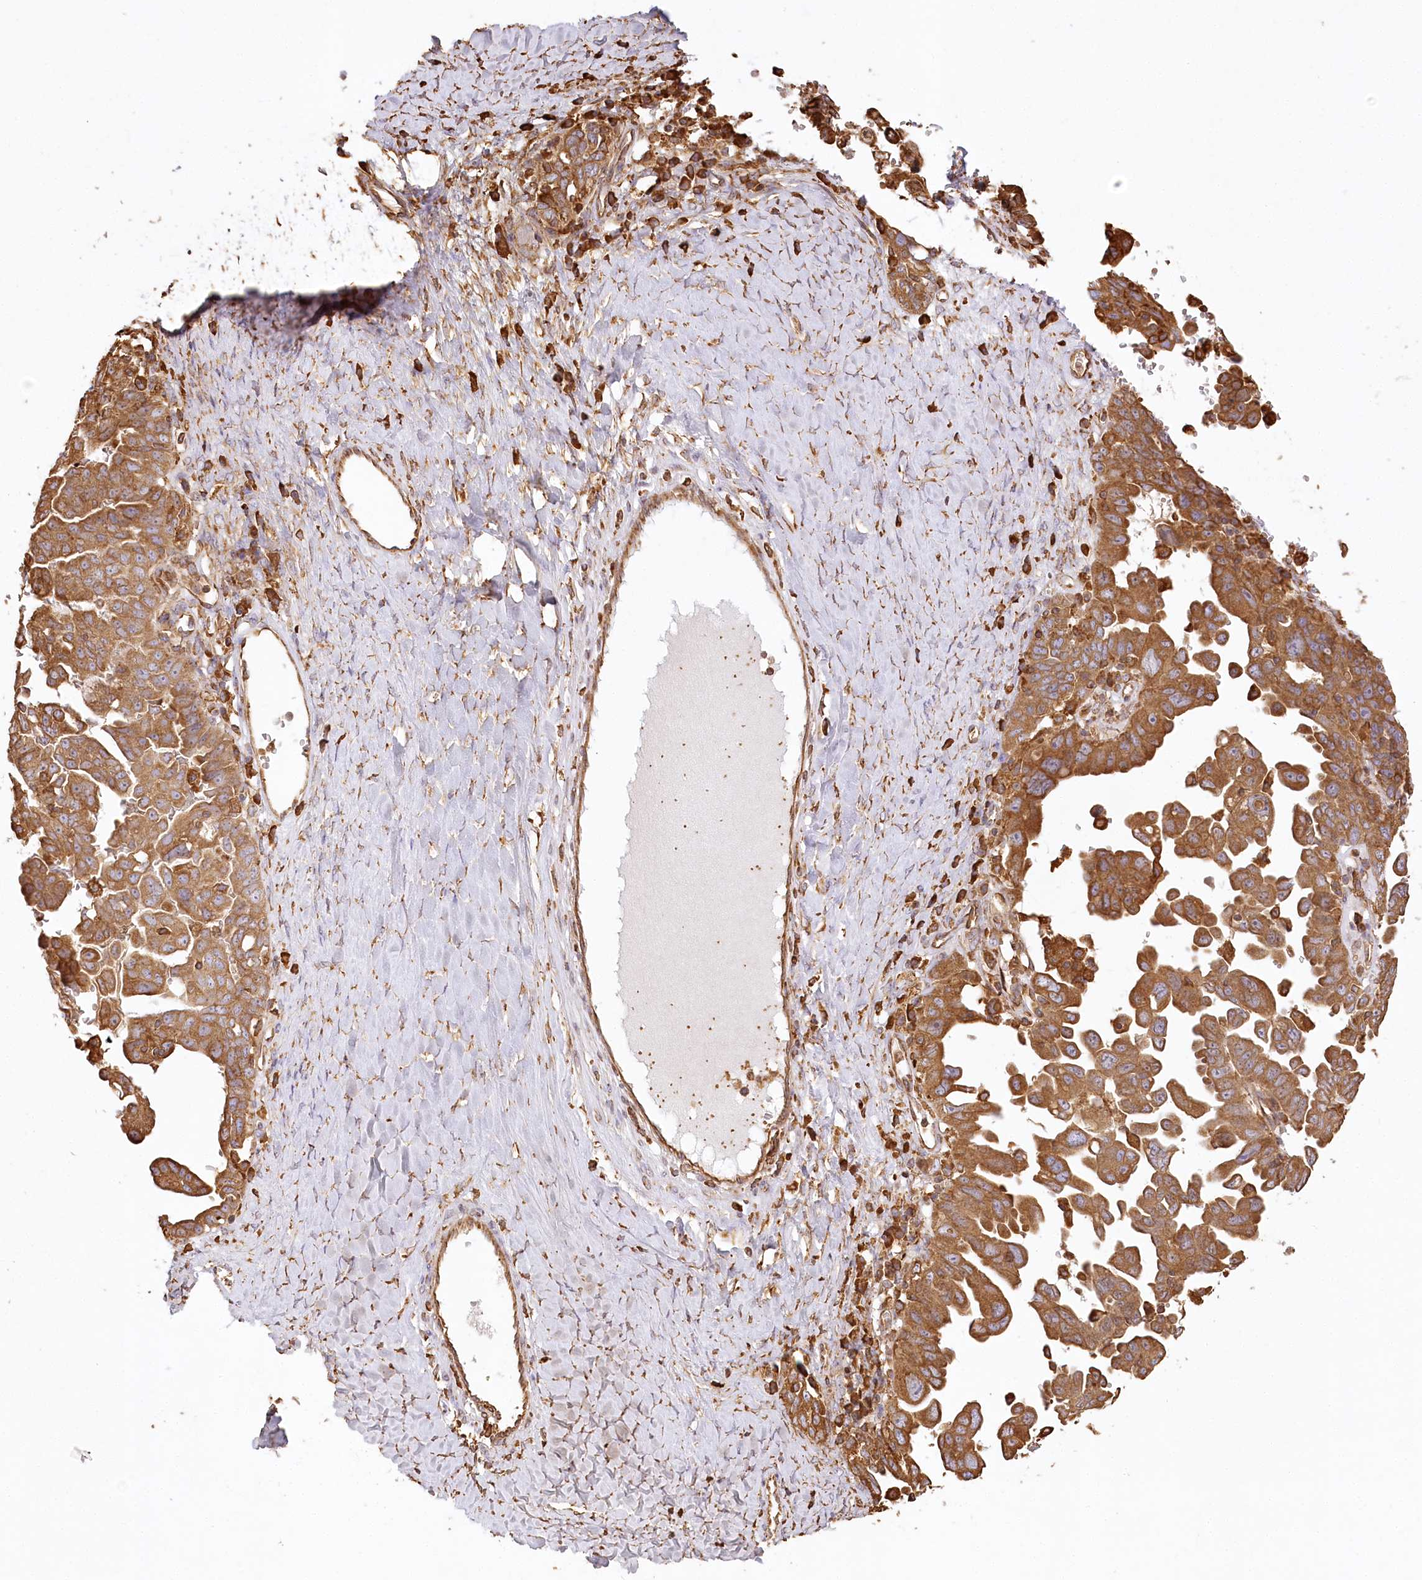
{"staining": {"intensity": "strong", "quantity": ">75%", "location": "cytoplasmic/membranous"}, "tissue": "ovarian cancer", "cell_type": "Tumor cells", "image_type": "cancer", "snomed": [{"axis": "morphology", "description": "Carcinoma, endometroid"}, {"axis": "topography", "description": "Ovary"}], "caption": "Tumor cells show high levels of strong cytoplasmic/membranous positivity in about >75% of cells in human endometroid carcinoma (ovarian).", "gene": "ACAP2", "patient": {"sex": "female", "age": 62}}